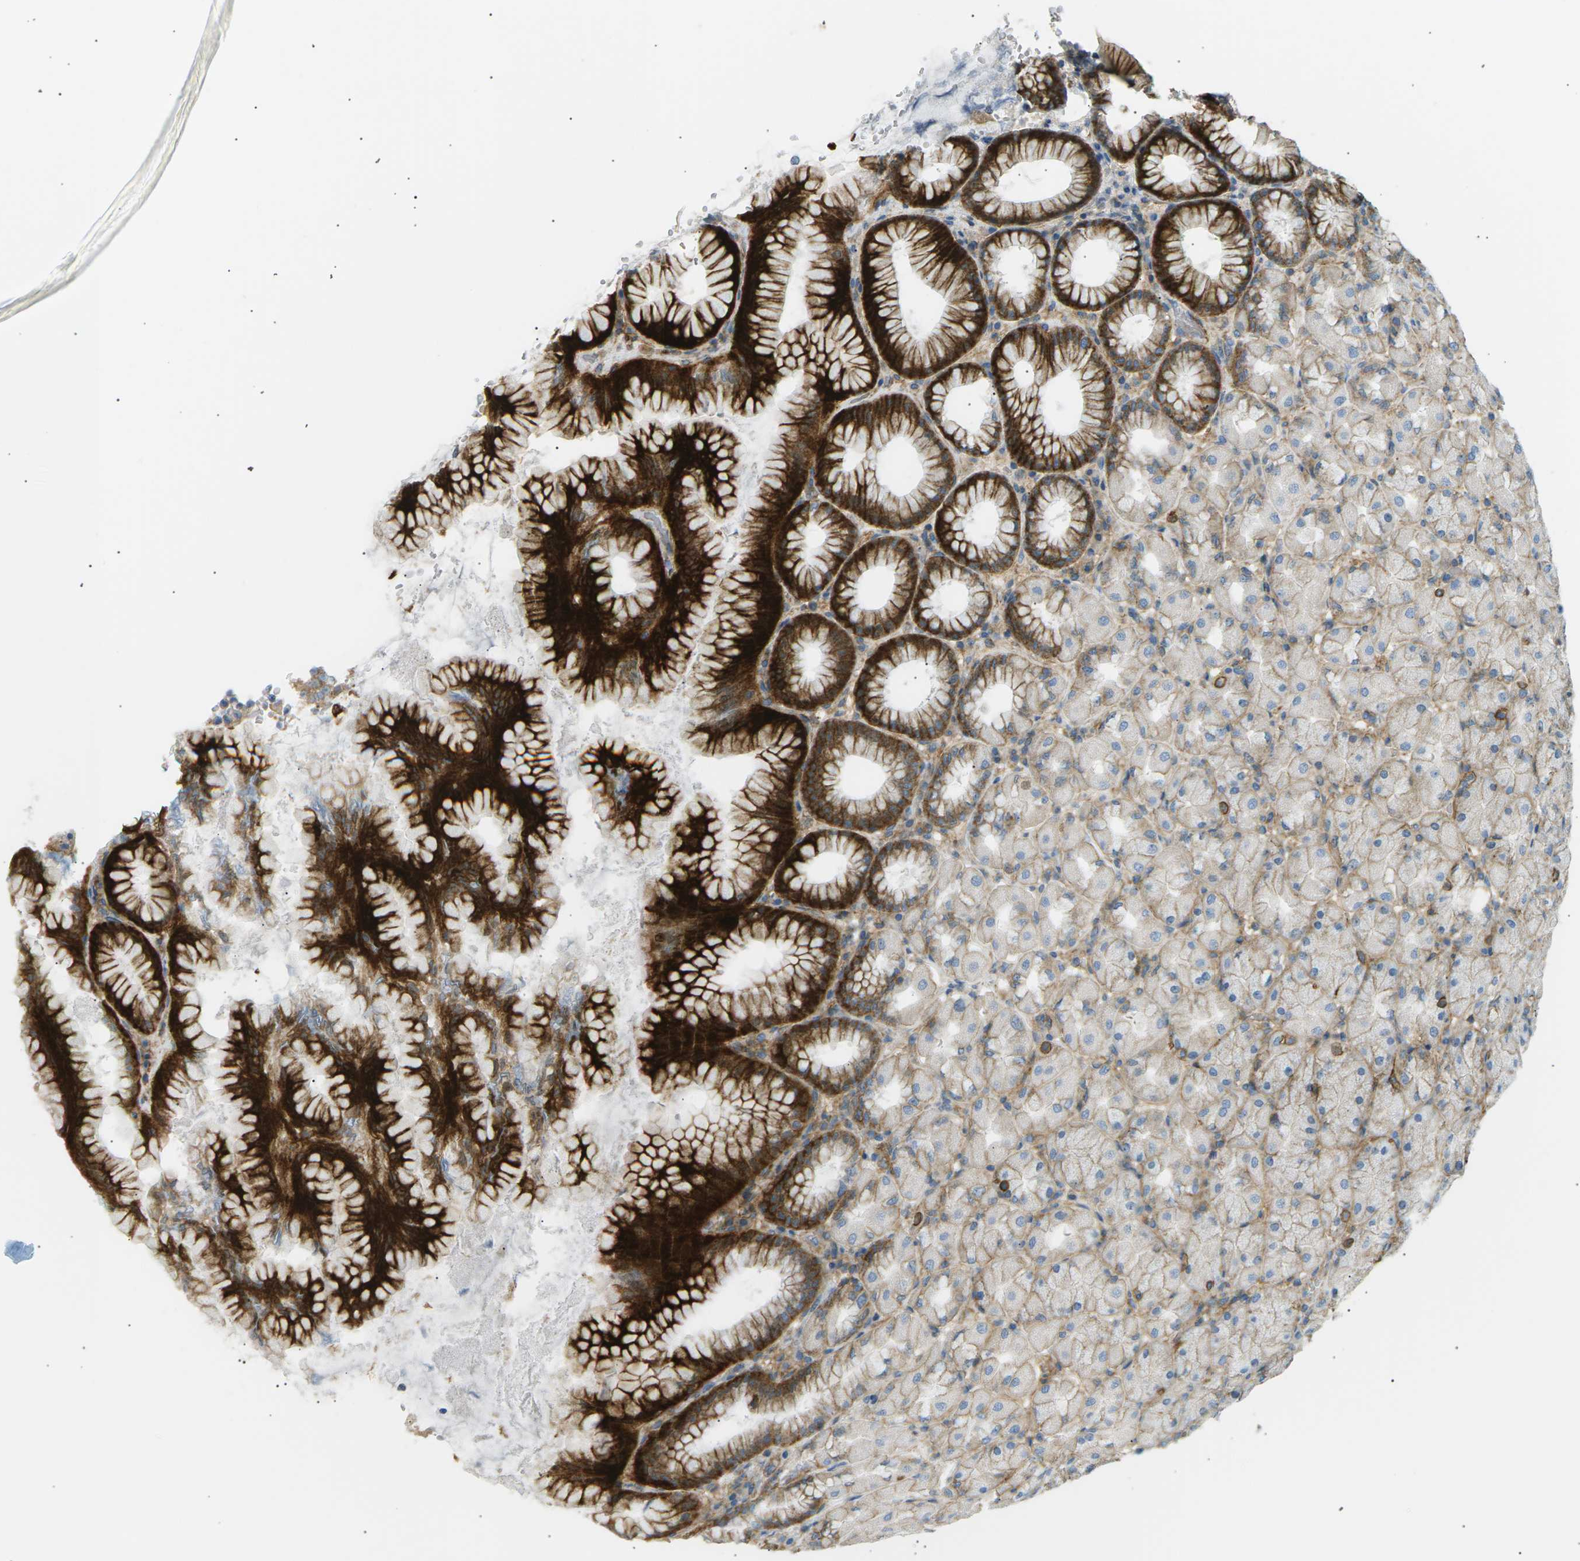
{"staining": {"intensity": "strong", "quantity": "25%-75%", "location": "cytoplasmic/membranous"}, "tissue": "stomach", "cell_type": "Glandular cells", "image_type": "normal", "snomed": [{"axis": "morphology", "description": "Normal tissue, NOS"}, {"axis": "topography", "description": "Stomach, upper"}], "caption": "Human stomach stained for a protein (brown) shows strong cytoplasmic/membranous positive positivity in about 25%-75% of glandular cells.", "gene": "ATP2B4", "patient": {"sex": "female", "age": 56}}